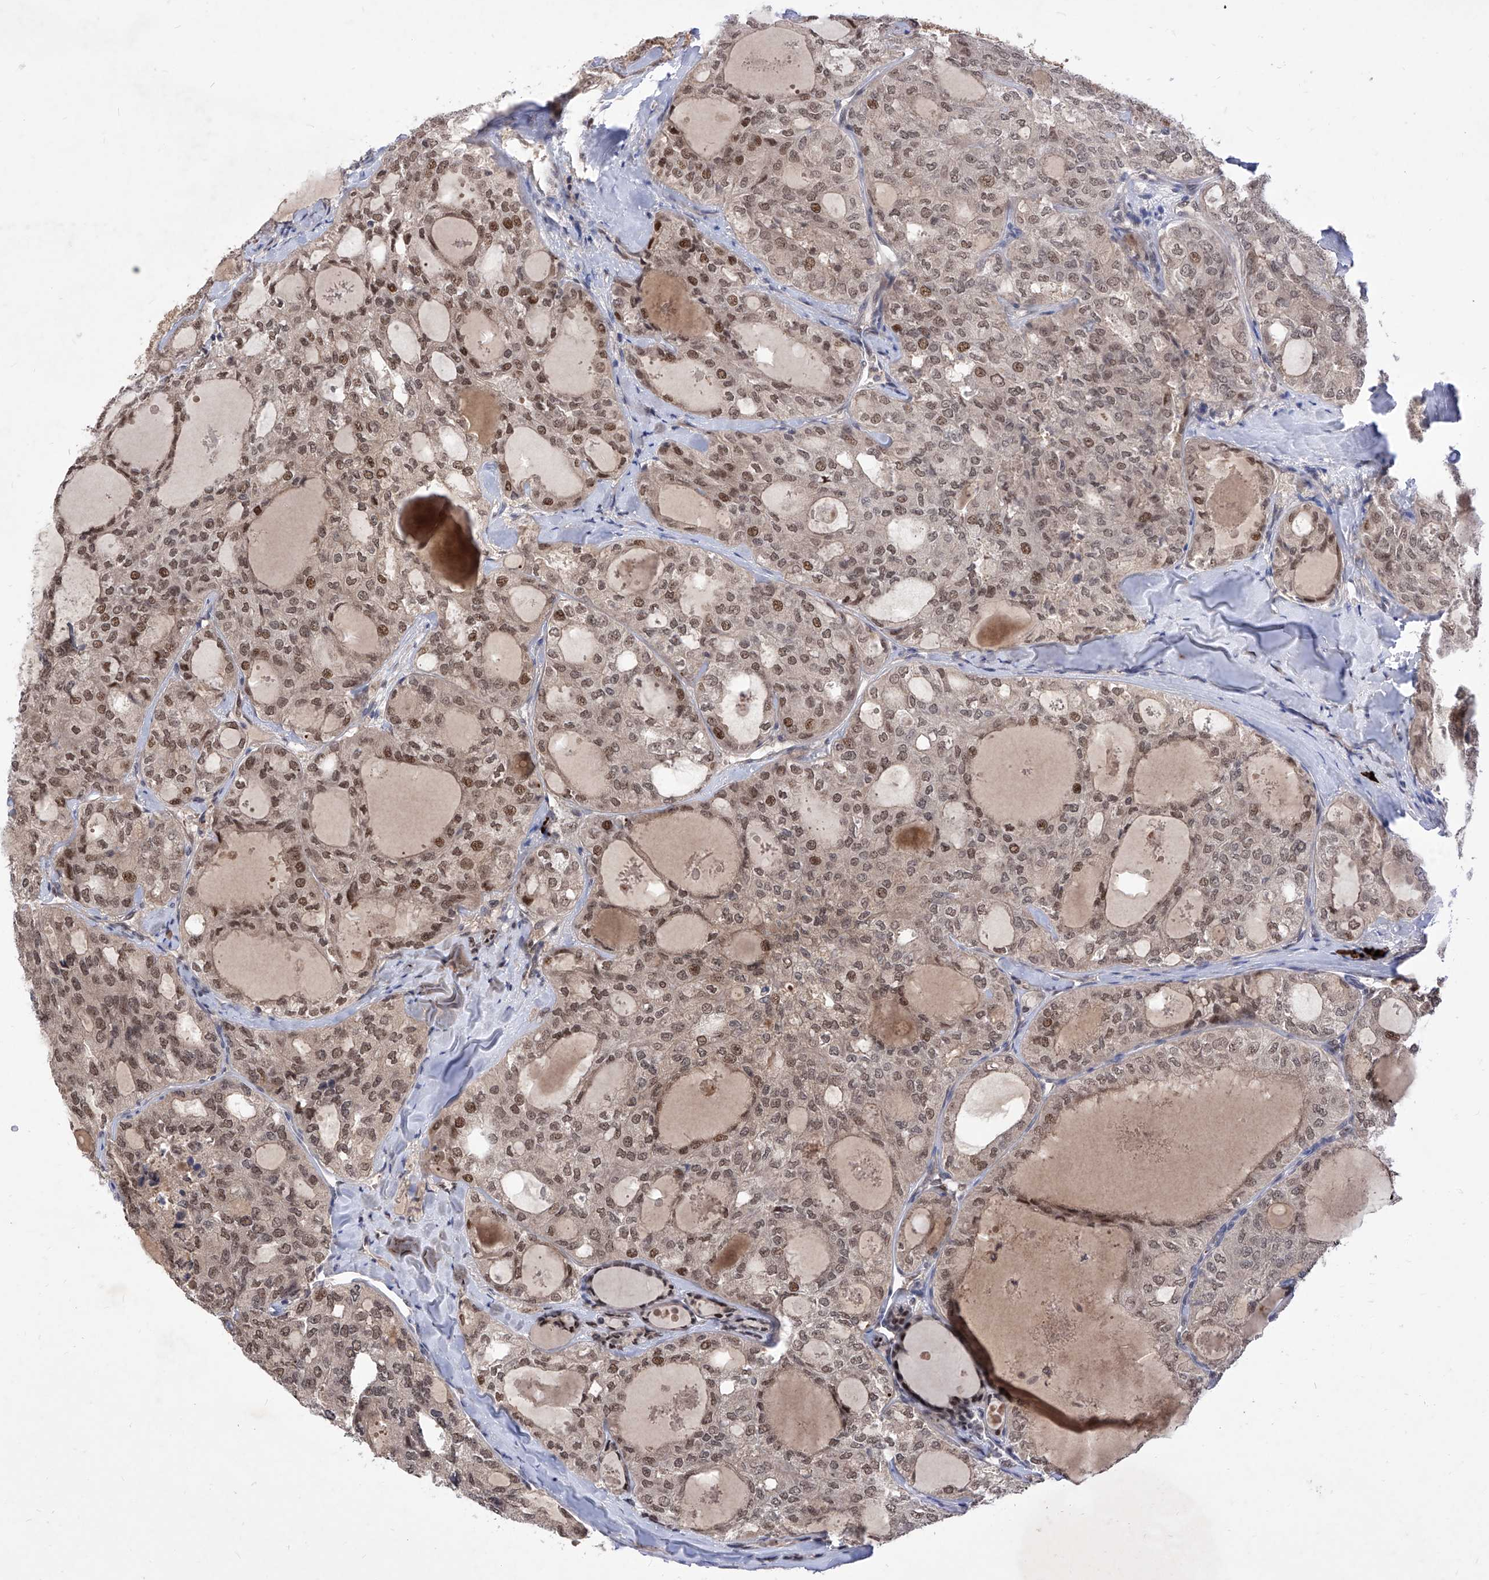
{"staining": {"intensity": "moderate", "quantity": ">75%", "location": "nuclear"}, "tissue": "thyroid cancer", "cell_type": "Tumor cells", "image_type": "cancer", "snomed": [{"axis": "morphology", "description": "Follicular adenoma carcinoma, NOS"}, {"axis": "topography", "description": "Thyroid gland"}], "caption": "High-magnification brightfield microscopy of thyroid cancer (follicular adenoma carcinoma) stained with DAB (brown) and counterstained with hematoxylin (blue). tumor cells exhibit moderate nuclear positivity is appreciated in approximately>75% of cells.", "gene": "LGR4", "patient": {"sex": "male", "age": 75}}